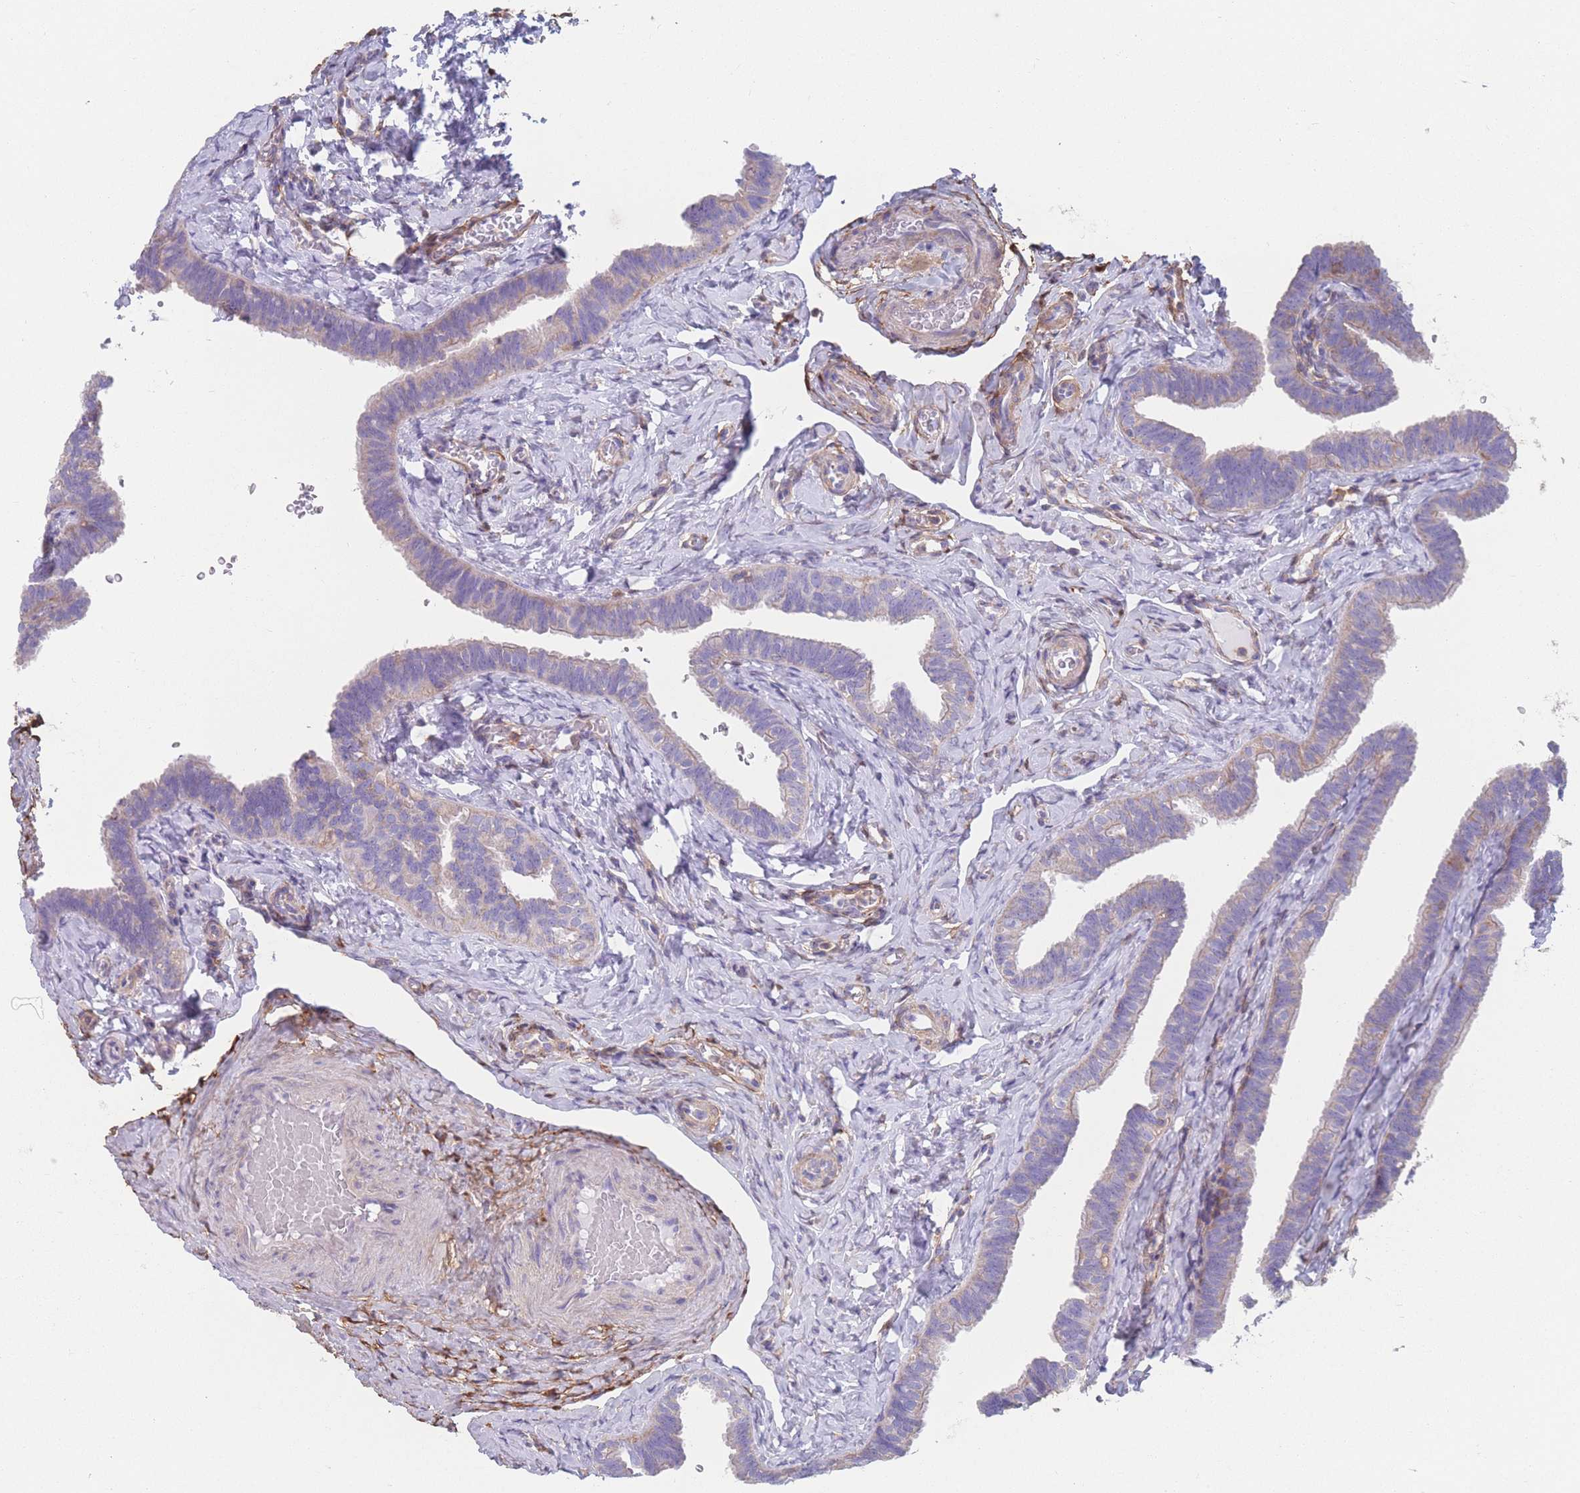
{"staining": {"intensity": "weak", "quantity": "25%-75%", "location": "cytoplasmic/membranous"}, "tissue": "fallopian tube", "cell_type": "Glandular cells", "image_type": "normal", "snomed": [{"axis": "morphology", "description": "Normal tissue, NOS"}, {"axis": "topography", "description": "Fallopian tube"}], "caption": "Immunohistochemical staining of benign fallopian tube shows weak cytoplasmic/membranous protein positivity in about 25%-75% of glandular cells.", "gene": "ADH1A", "patient": {"sex": "female", "age": 39}}